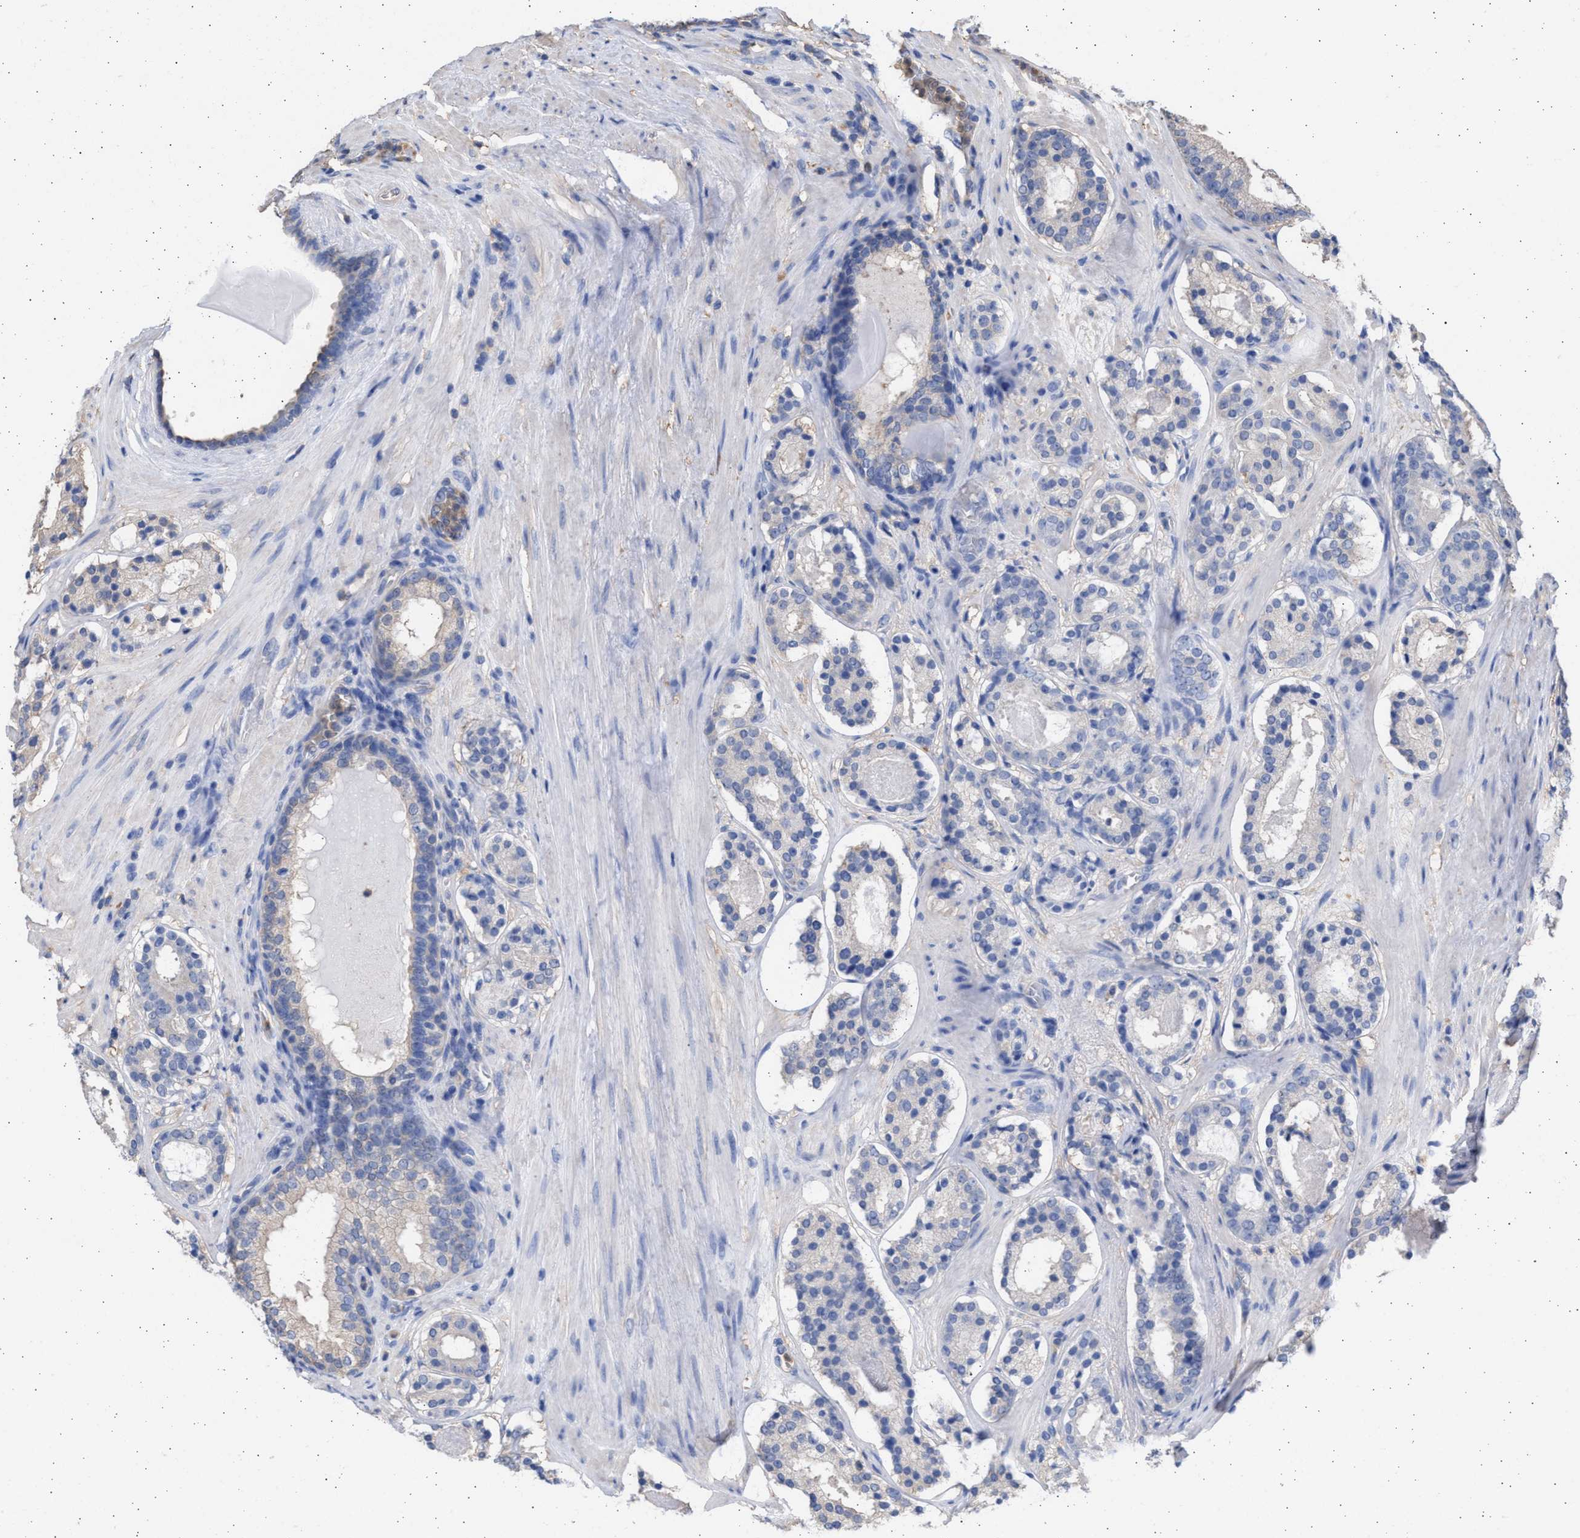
{"staining": {"intensity": "negative", "quantity": "none", "location": "none"}, "tissue": "prostate cancer", "cell_type": "Tumor cells", "image_type": "cancer", "snomed": [{"axis": "morphology", "description": "Adenocarcinoma, Low grade"}, {"axis": "topography", "description": "Prostate"}], "caption": "Prostate cancer (low-grade adenocarcinoma) stained for a protein using immunohistochemistry demonstrates no staining tumor cells.", "gene": "ALDOC", "patient": {"sex": "male", "age": 69}}